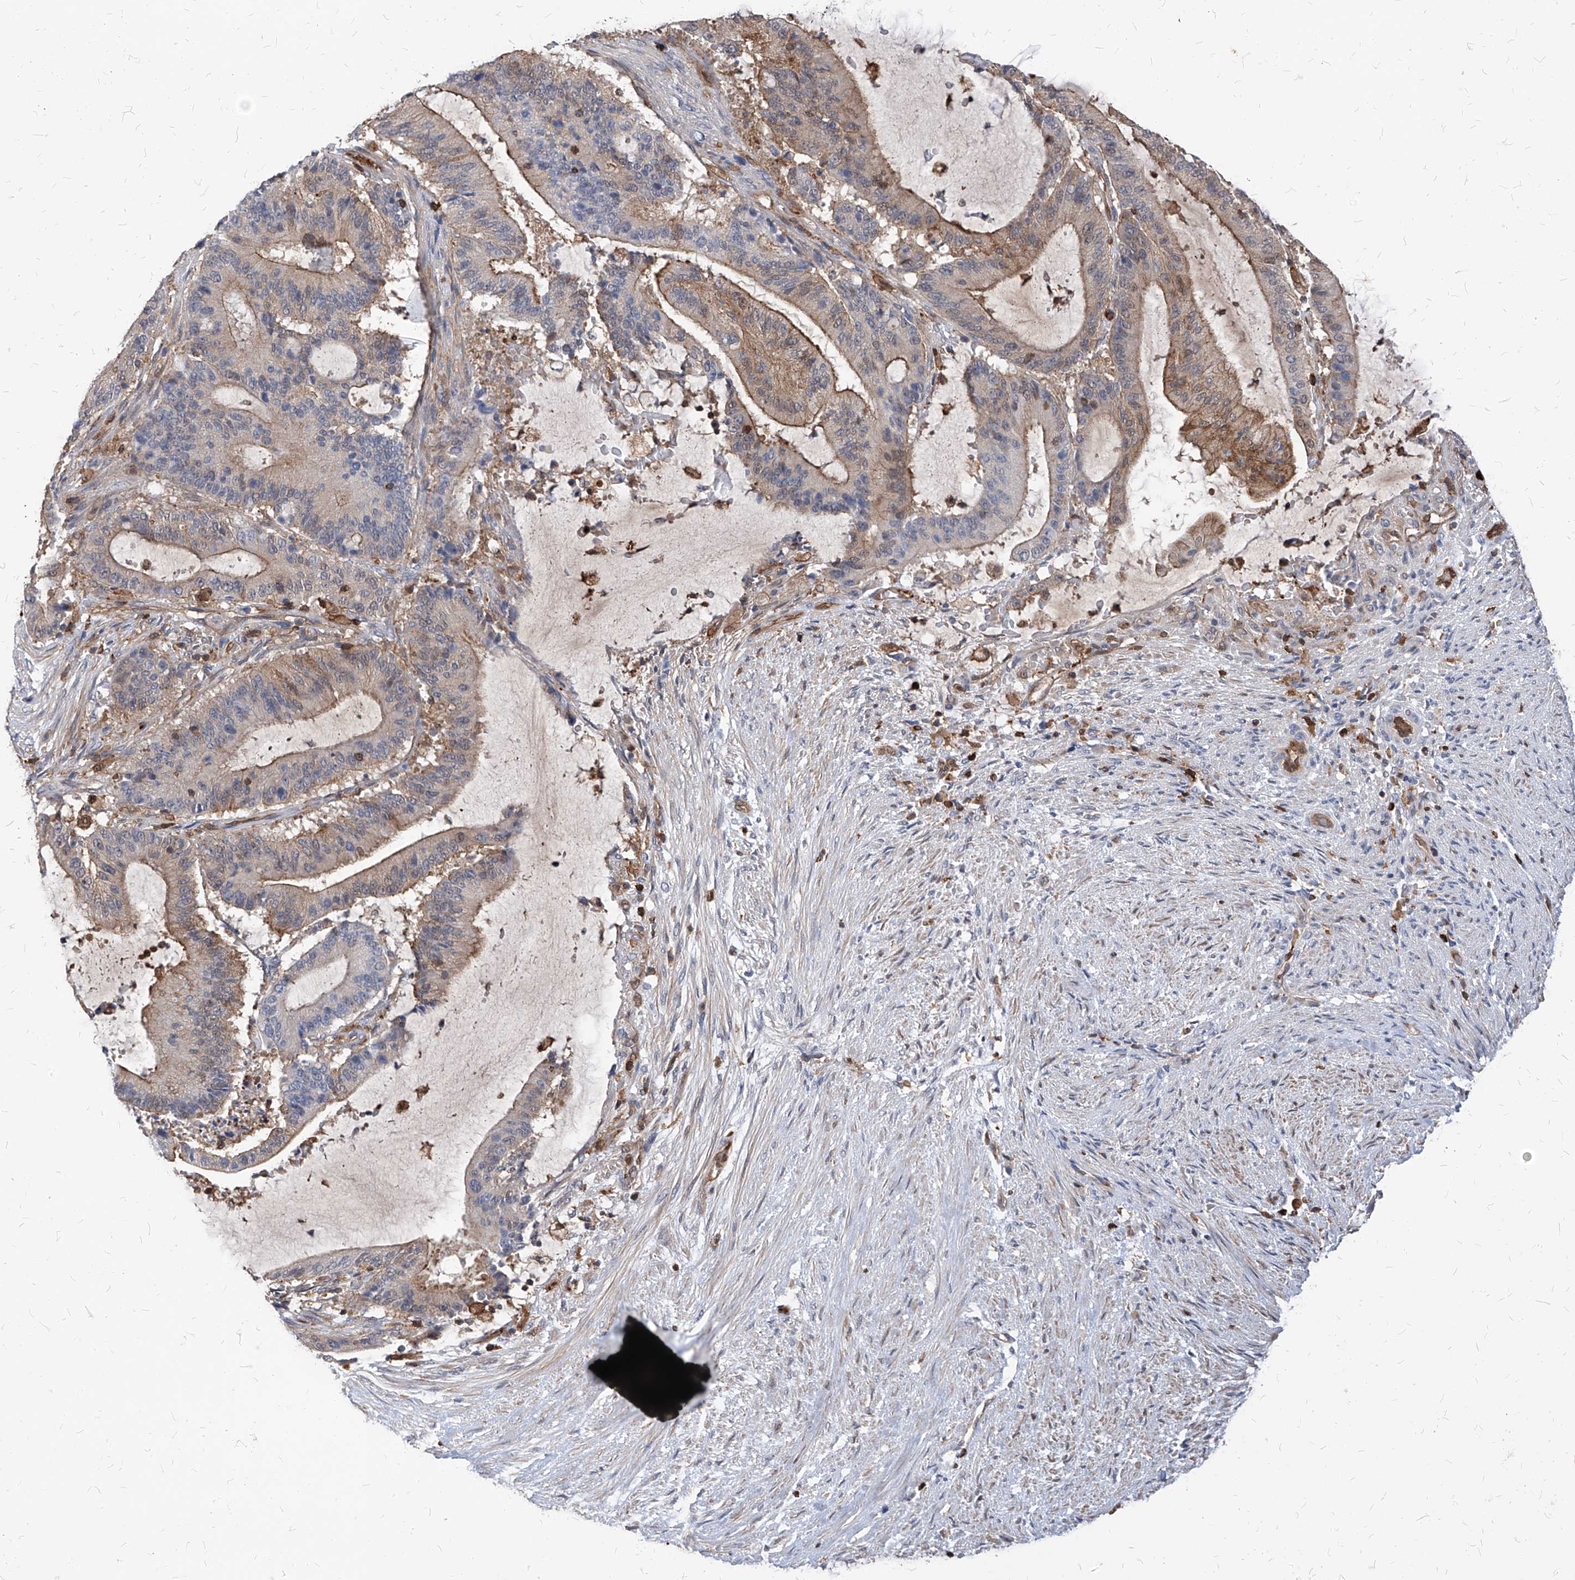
{"staining": {"intensity": "weak", "quantity": "25%-75%", "location": "cytoplasmic/membranous"}, "tissue": "liver cancer", "cell_type": "Tumor cells", "image_type": "cancer", "snomed": [{"axis": "morphology", "description": "Normal tissue, NOS"}, {"axis": "morphology", "description": "Cholangiocarcinoma"}, {"axis": "topography", "description": "Liver"}, {"axis": "topography", "description": "Peripheral nerve tissue"}], "caption": "Immunohistochemistry image of human liver cancer (cholangiocarcinoma) stained for a protein (brown), which displays low levels of weak cytoplasmic/membranous positivity in approximately 25%-75% of tumor cells.", "gene": "ABRACL", "patient": {"sex": "female", "age": 73}}